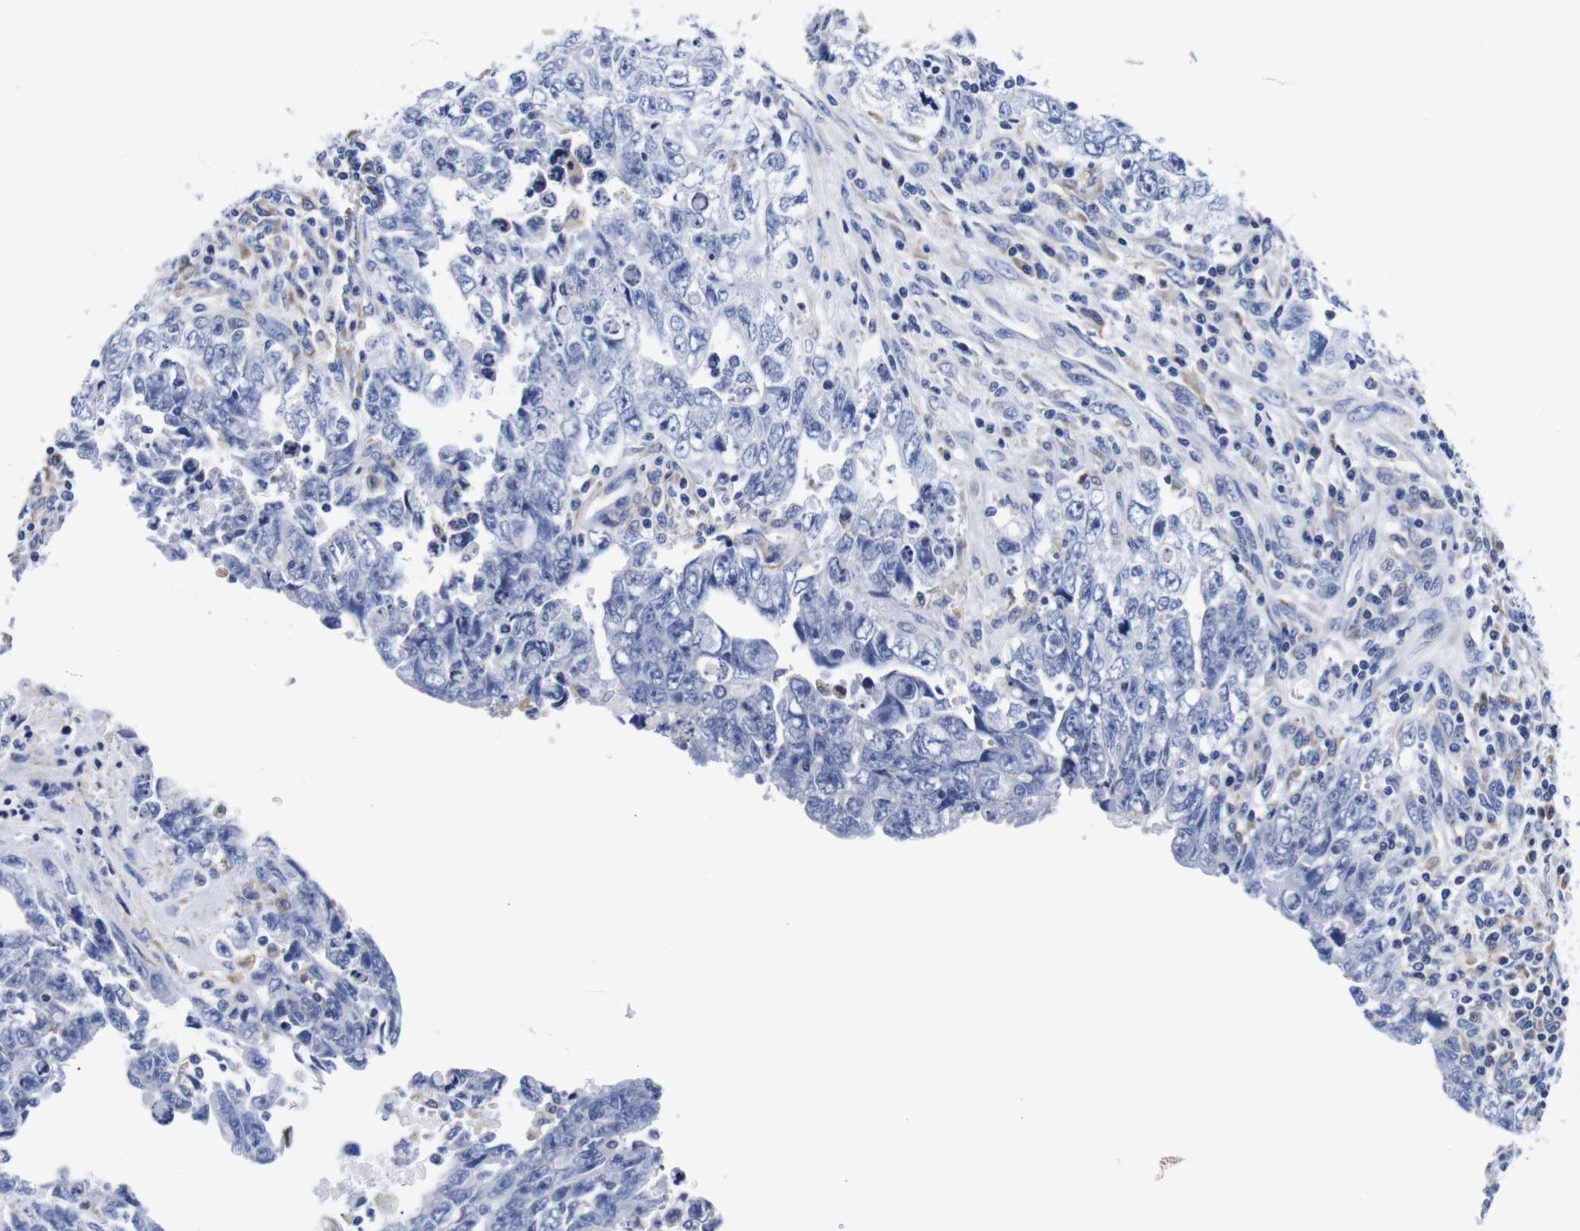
{"staining": {"intensity": "negative", "quantity": "none", "location": "none"}, "tissue": "testis cancer", "cell_type": "Tumor cells", "image_type": "cancer", "snomed": [{"axis": "morphology", "description": "Carcinoma, Embryonal, NOS"}, {"axis": "topography", "description": "Testis"}], "caption": "This is an immunohistochemistry micrograph of testis embryonal carcinoma. There is no expression in tumor cells.", "gene": "CLEC4G", "patient": {"sex": "male", "age": 28}}